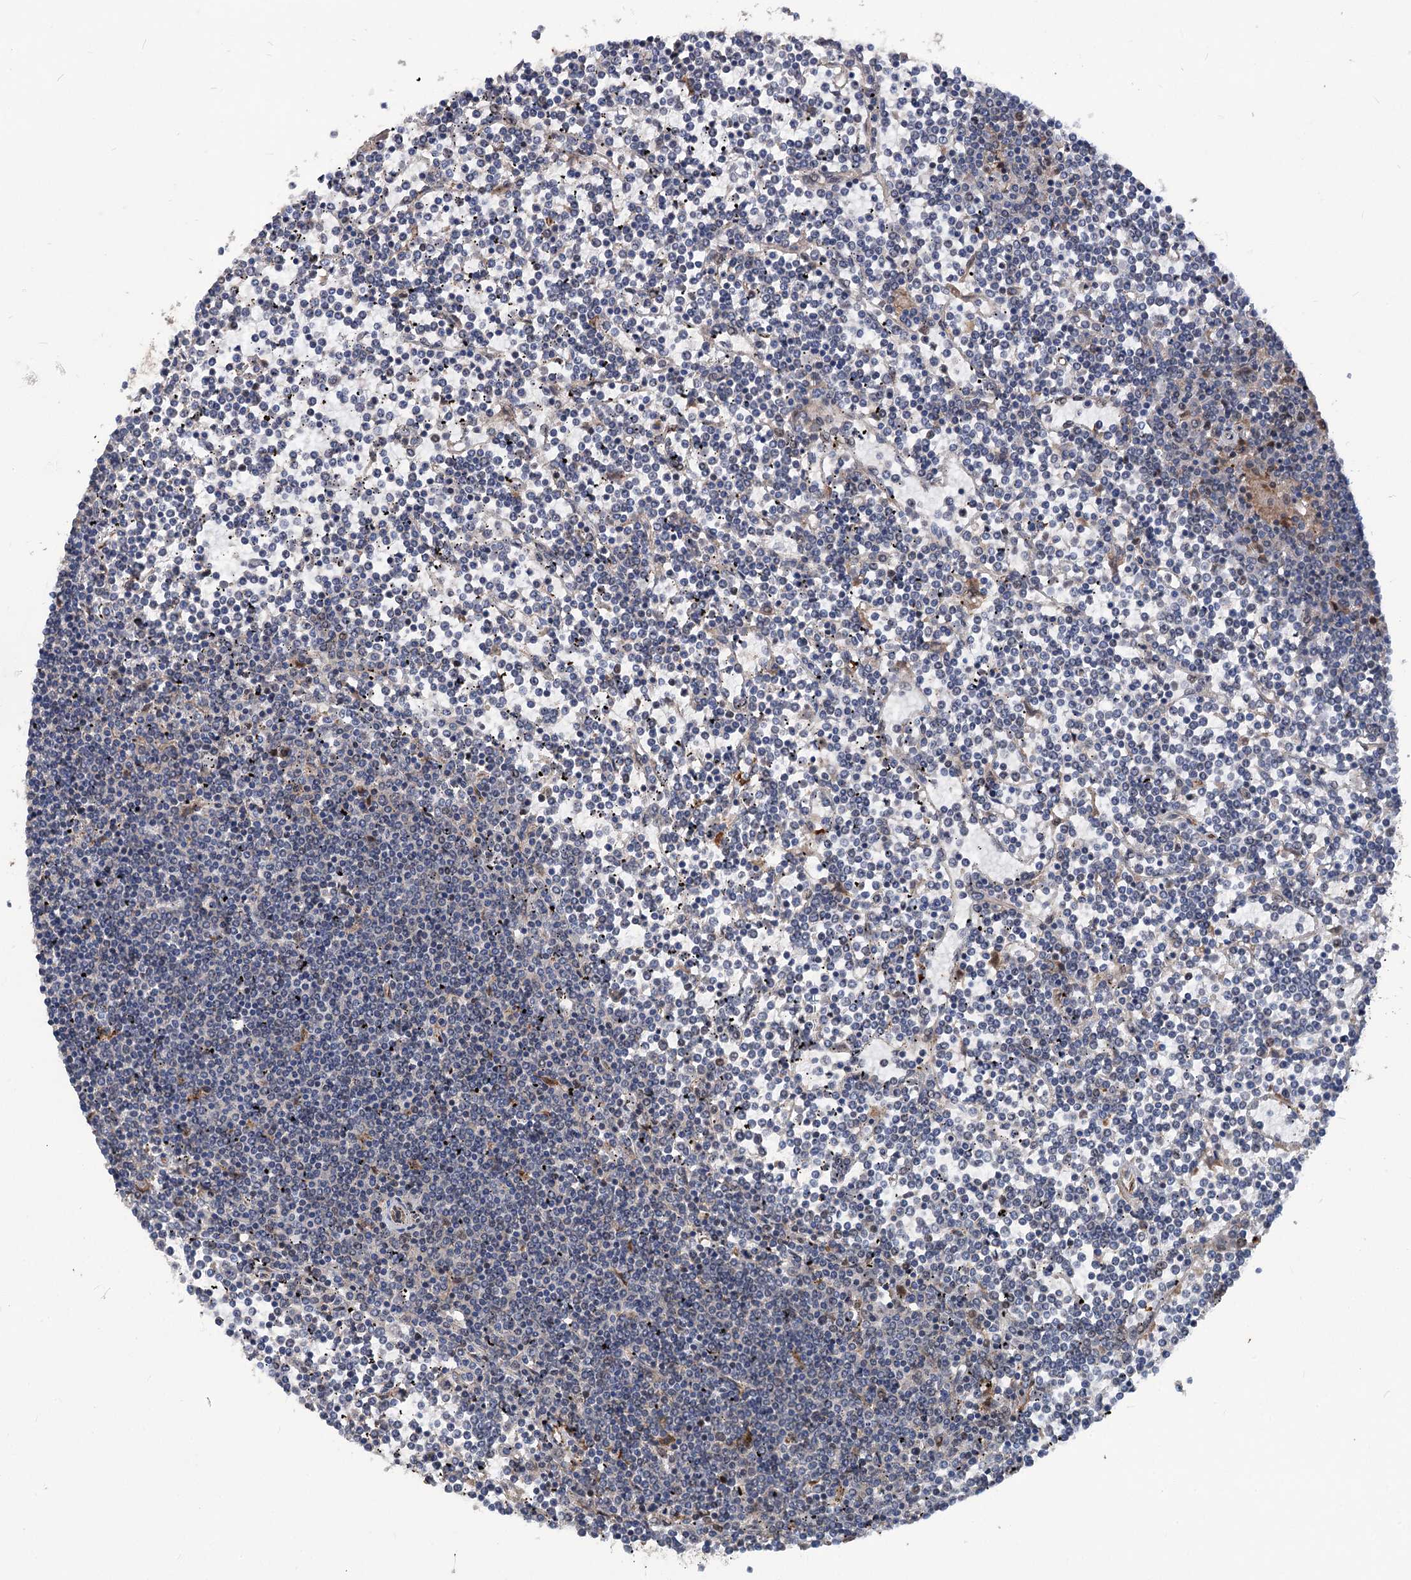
{"staining": {"intensity": "negative", "quantity": "none", "location": "none"}, "tissue": "lymphoma", "cell_type": "Tumor cells", "image_type": "cancer", "snomed": [{"axis": "morphology", "description": "Malignant lymphoma, non-Hodgkin's type, Low grade"}, {"axis": "topography", "description": "Spleen"}], "caption": "There is no significant staining in tumor cells of low-grade malignant lymphoma, non-Hodgkin's type. The staining is performed using DAB (3,3'-diaminobenzidine) brown chromogen with nuclei counter-stained in using hematoxylin.", "gene": "PHF8", "patient": {"sex": "female", "age": 19}}